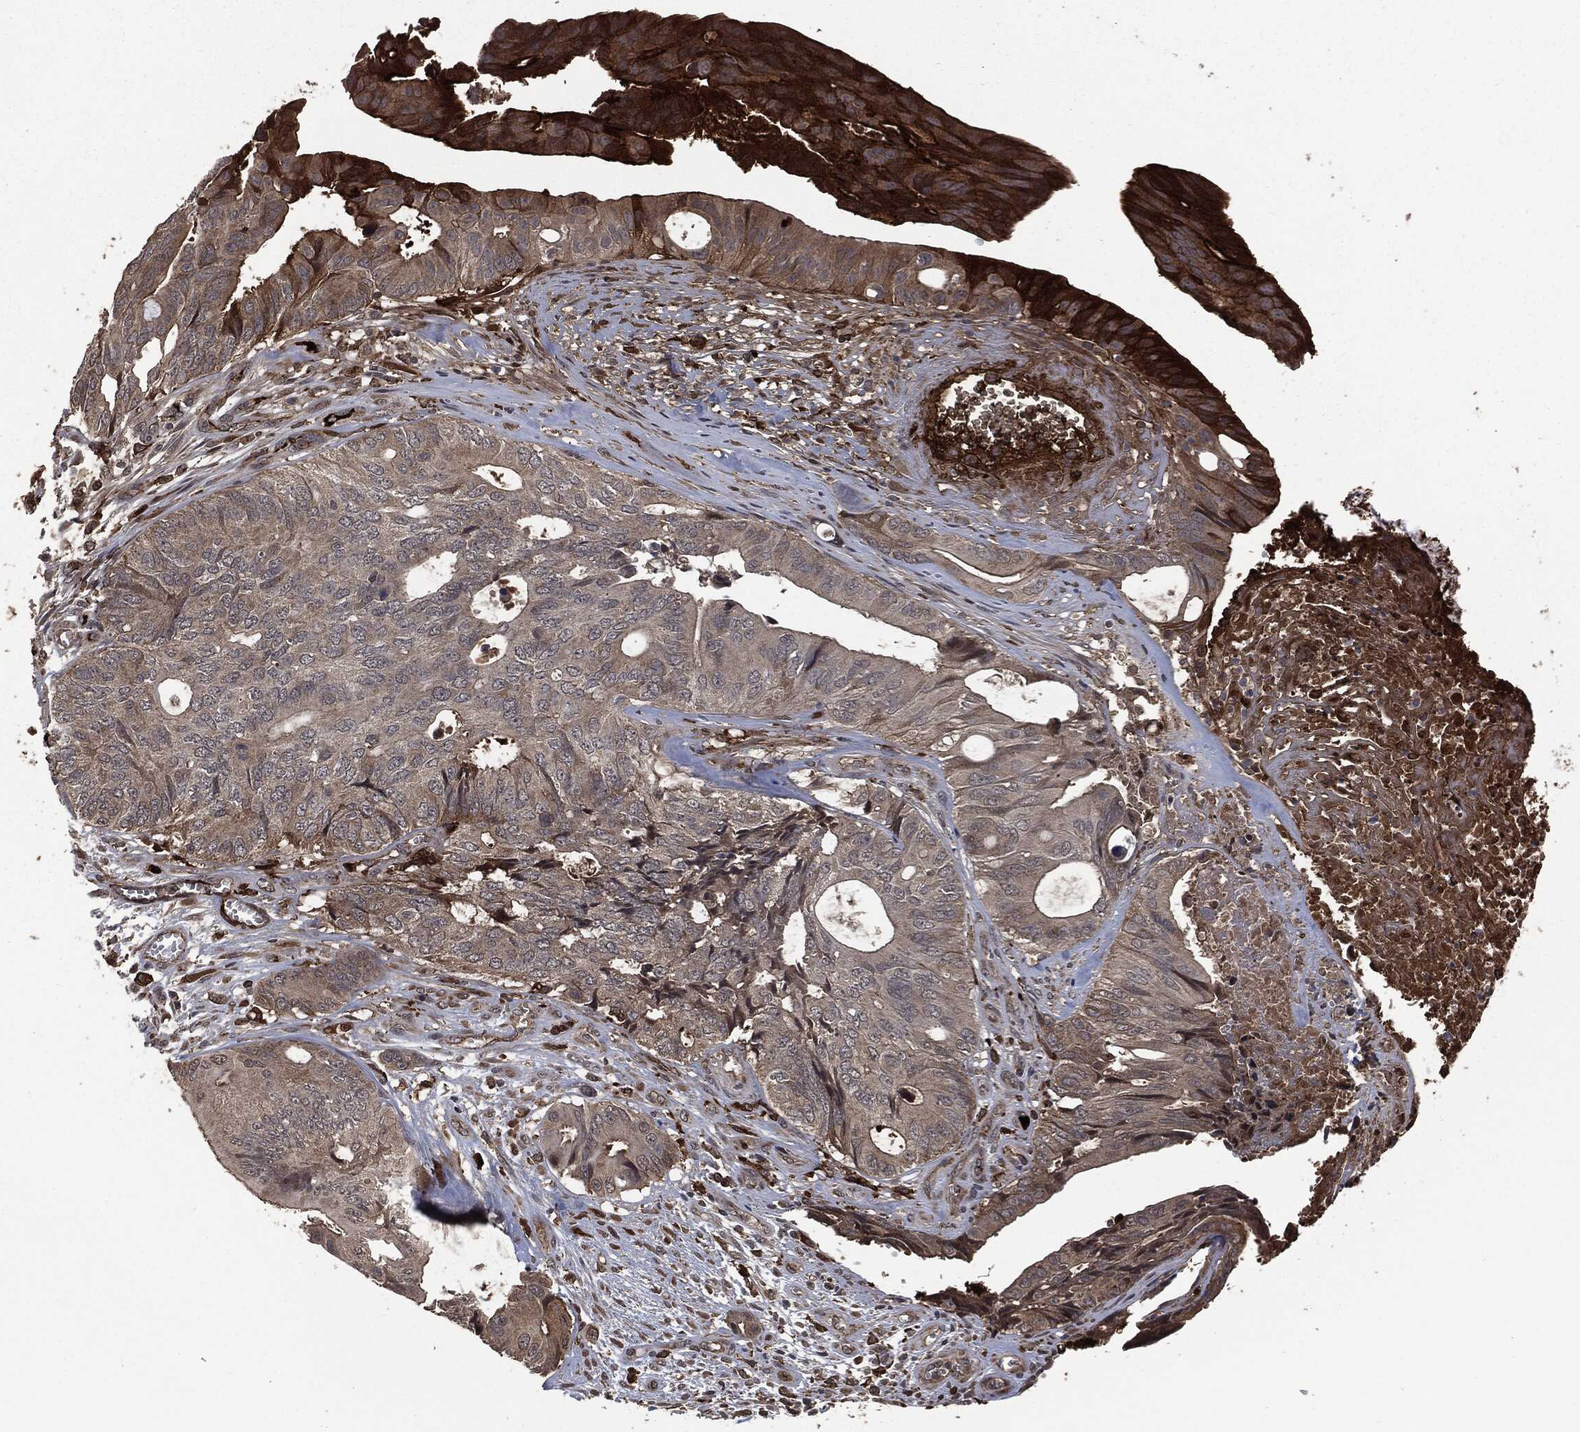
{"staining": {"intensity": "negative", "quantity": "none", "location": "none"}, "tissue": "colorectal cancer", "cell_type": "Tumor cells", "image_type": "cancer", "snomed": [{"axis": "morphology", "description": "Normal tissue, NOS"}, {"axis": "morphology", "description": "Adenocarcinoma, NOS"}, {"axis": "topography", "description": "Colon"}], "caption": "Tumor cells show no significant staining in colorectal adenocarcinoma.", "gene": "CRABP2", "patient": {"sex": "male", "age": 65}}